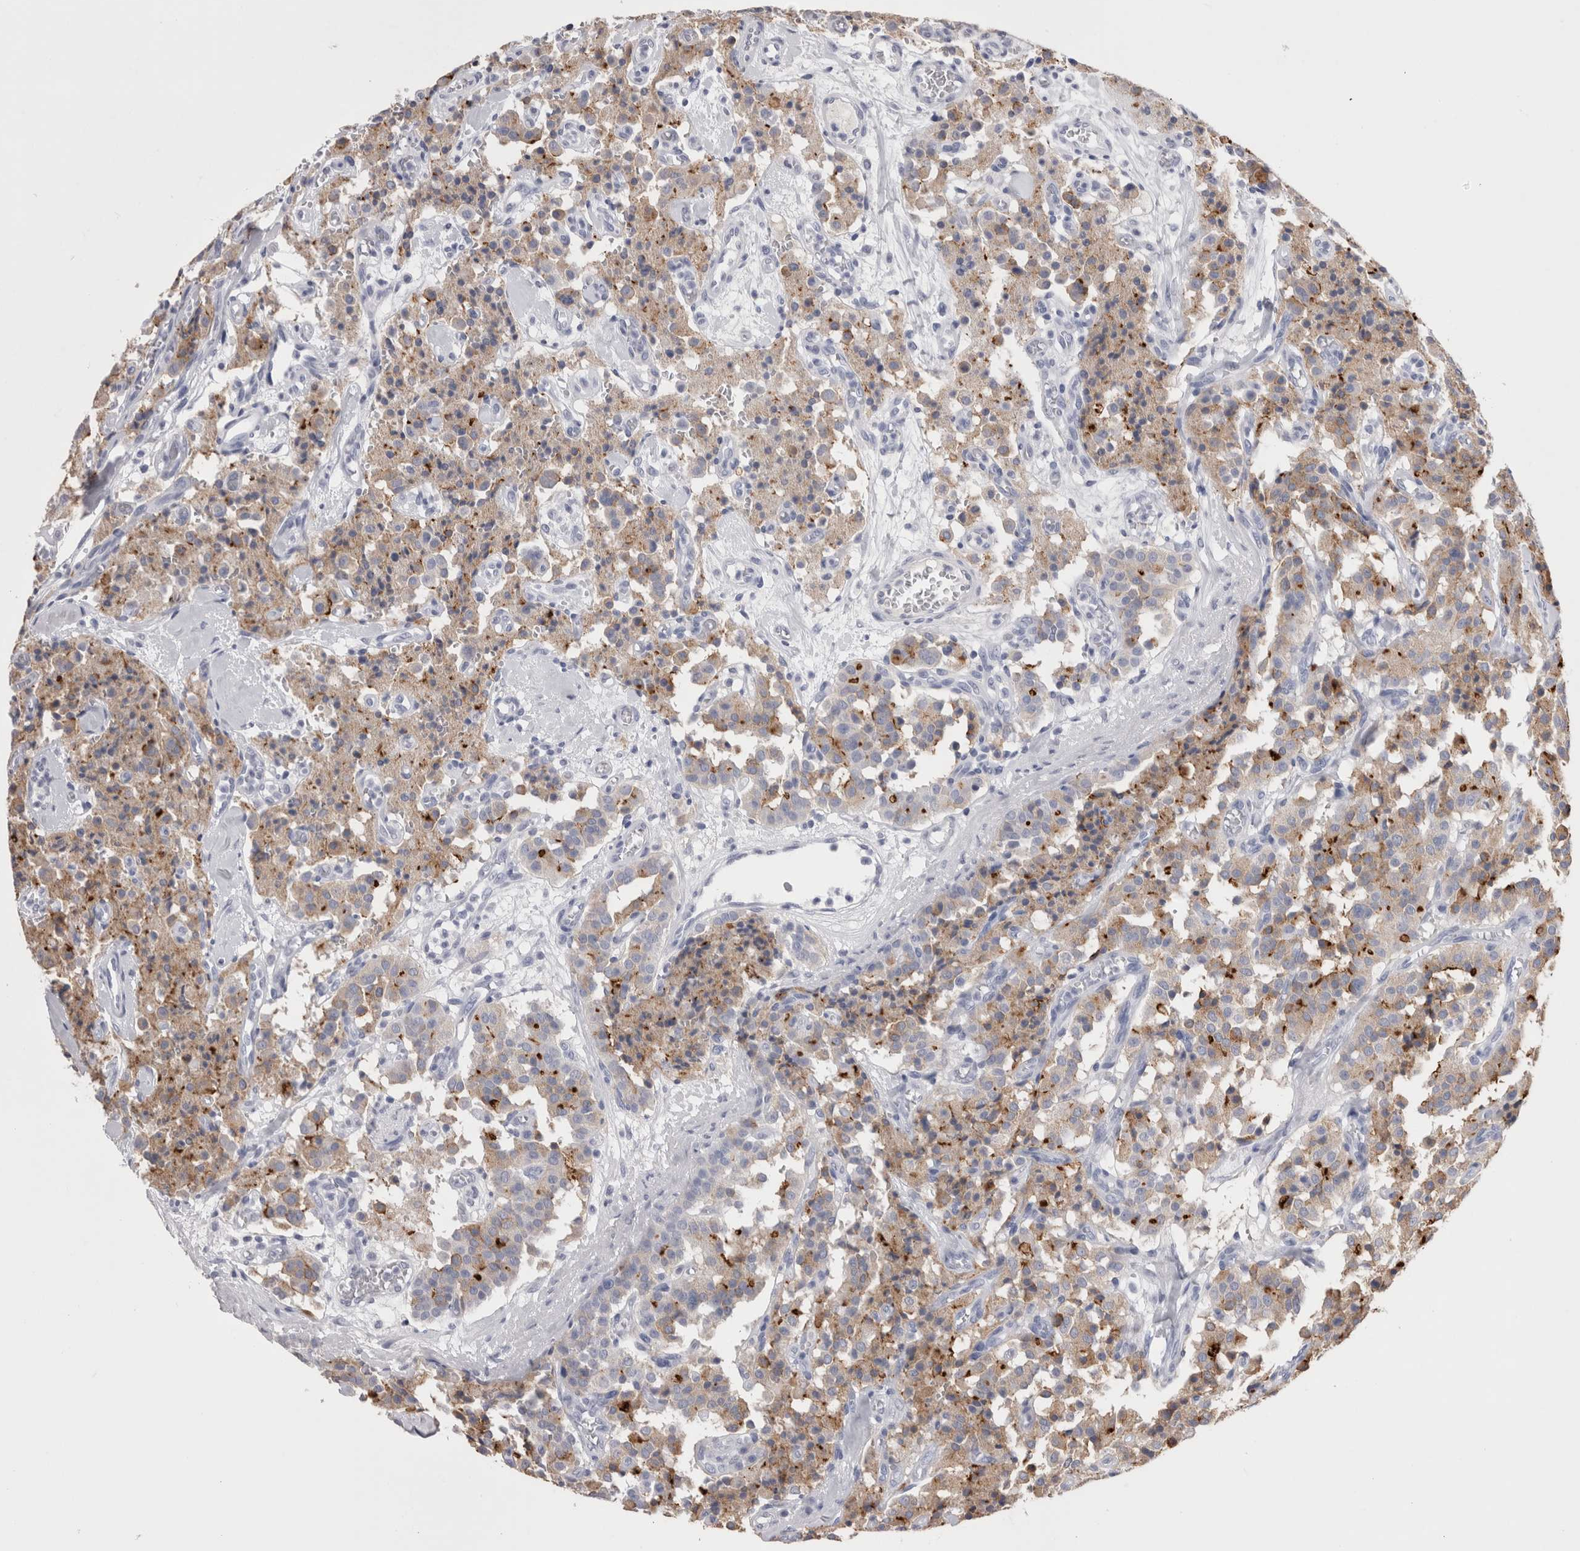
{"staining": {"intensity": "weak", "quantity": ">75%", "location": "cytoplasmic/membranous"}, "tissue": "carcinoid", "cell_type": "Tumor cells", "image_type": "cancer", "snomed": [{"axis": "morphology", "description": "Carcinoid, malignant, NOS"}, {"axis": "topography", "description": "Lung"}], "caption": "Carcinoid was stained to show a protein in brown. There is low levels of weak cytoplasmic/membranous expression in about >75% of tumor cells. Nuclei are stained in blue.", "gene": "CDHR5", "patient": {"sex": "male", "age": 30}}